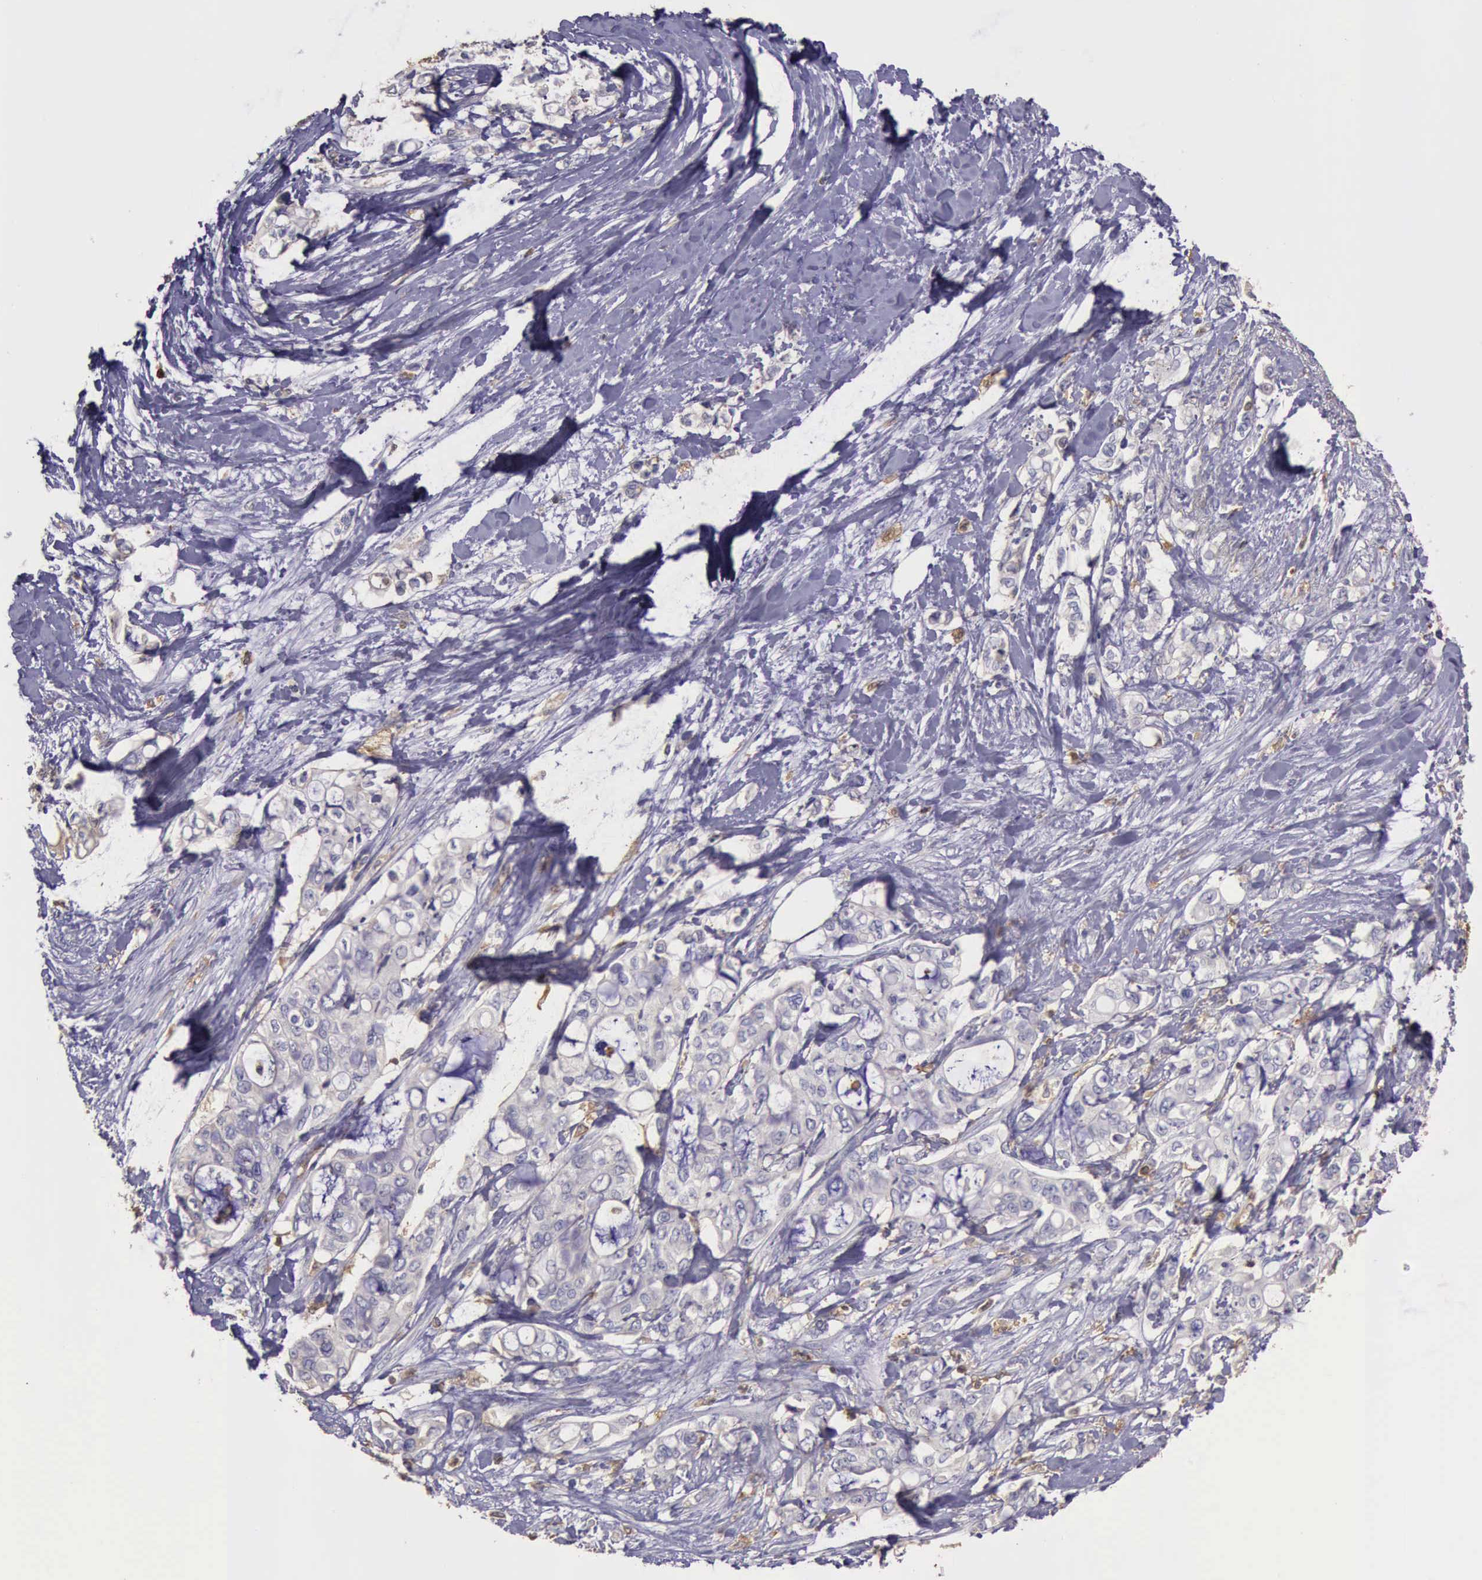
{"staining": {"intensity": "negative", "quantity": "none", "location": "none"}, "tissue": "pancreatic cancer", "cell_type": "Tumor cells", "image_type": "cancer", "snomed": [{"axis": "morphology", "description": "Adenocarcinoma, NOS"}, {"axis": "topography", "description": "Pancreas"}], "caption": "There is no significant expression in tumor cells of pancreatic cancer (adenocarcinoma).", "gene": "ARHGAP4", "patient": {"sex": "female", "age": 70}}